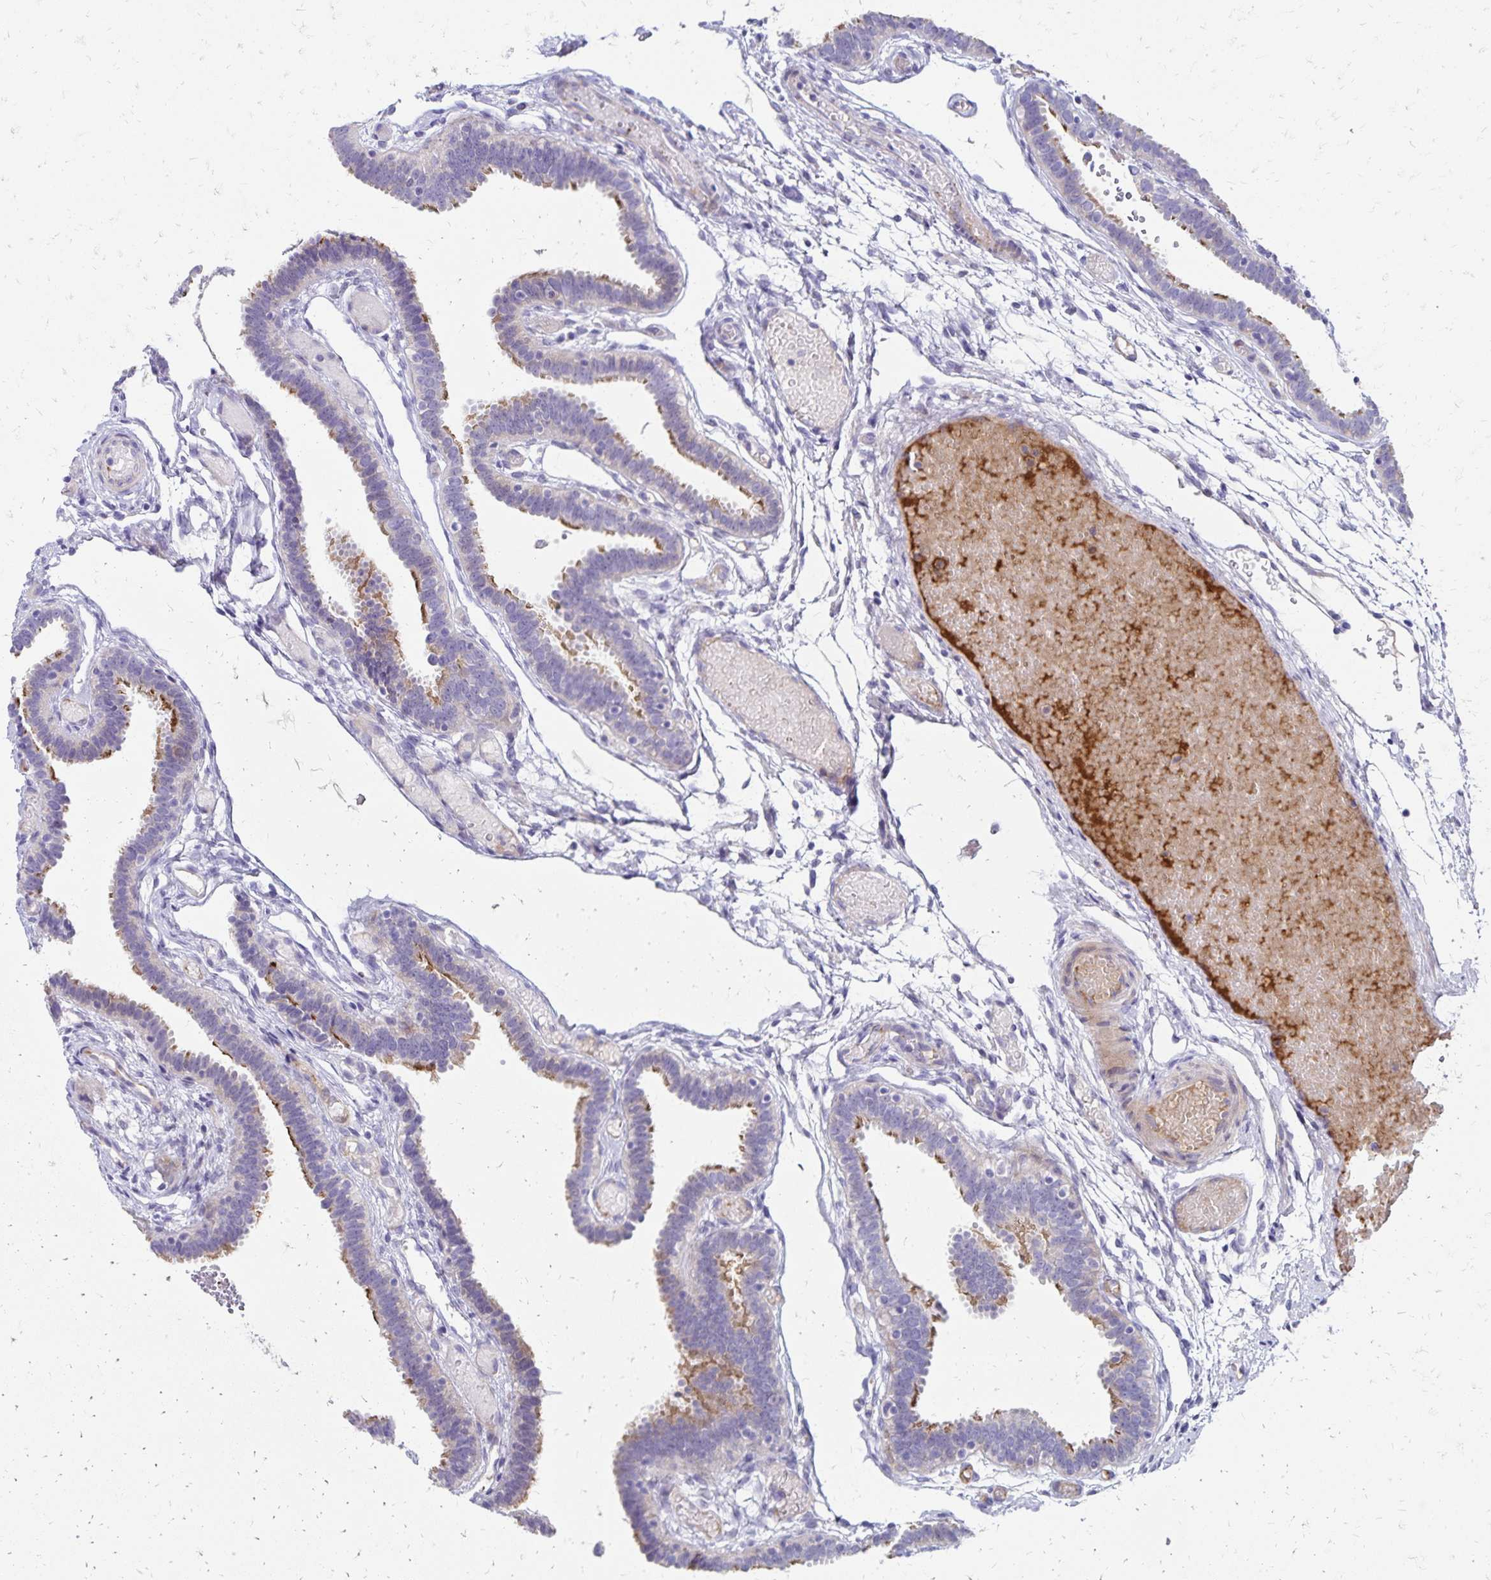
{"staining": {"intensity": "moderate", "quantity": "25%-75%", "location": "cytoplasmic/membranous"}, "tissue": "fallopian tube", "cell_type": "Glandular cells", "image_type": "normal", "snomed": [{"axis": "morphology", "description": "Normal tissue, NOS"}, {"axis": "topography", "description": "Fallopian tube"}], "caption": "Immunohistochemistry of unremarkable fallopian tube demonstrates medium levels of moderate cytoplasmic/membranous positivity in approximately 25%-75% of glandular cells. The staining was performed using DAB to visualize the protein expression in brown, while the nuclei were stained in blue with hematoxylin (Magnification: 20x).", "gene": "NECAP1", "patient": {"sex": "female", "age": 37}}